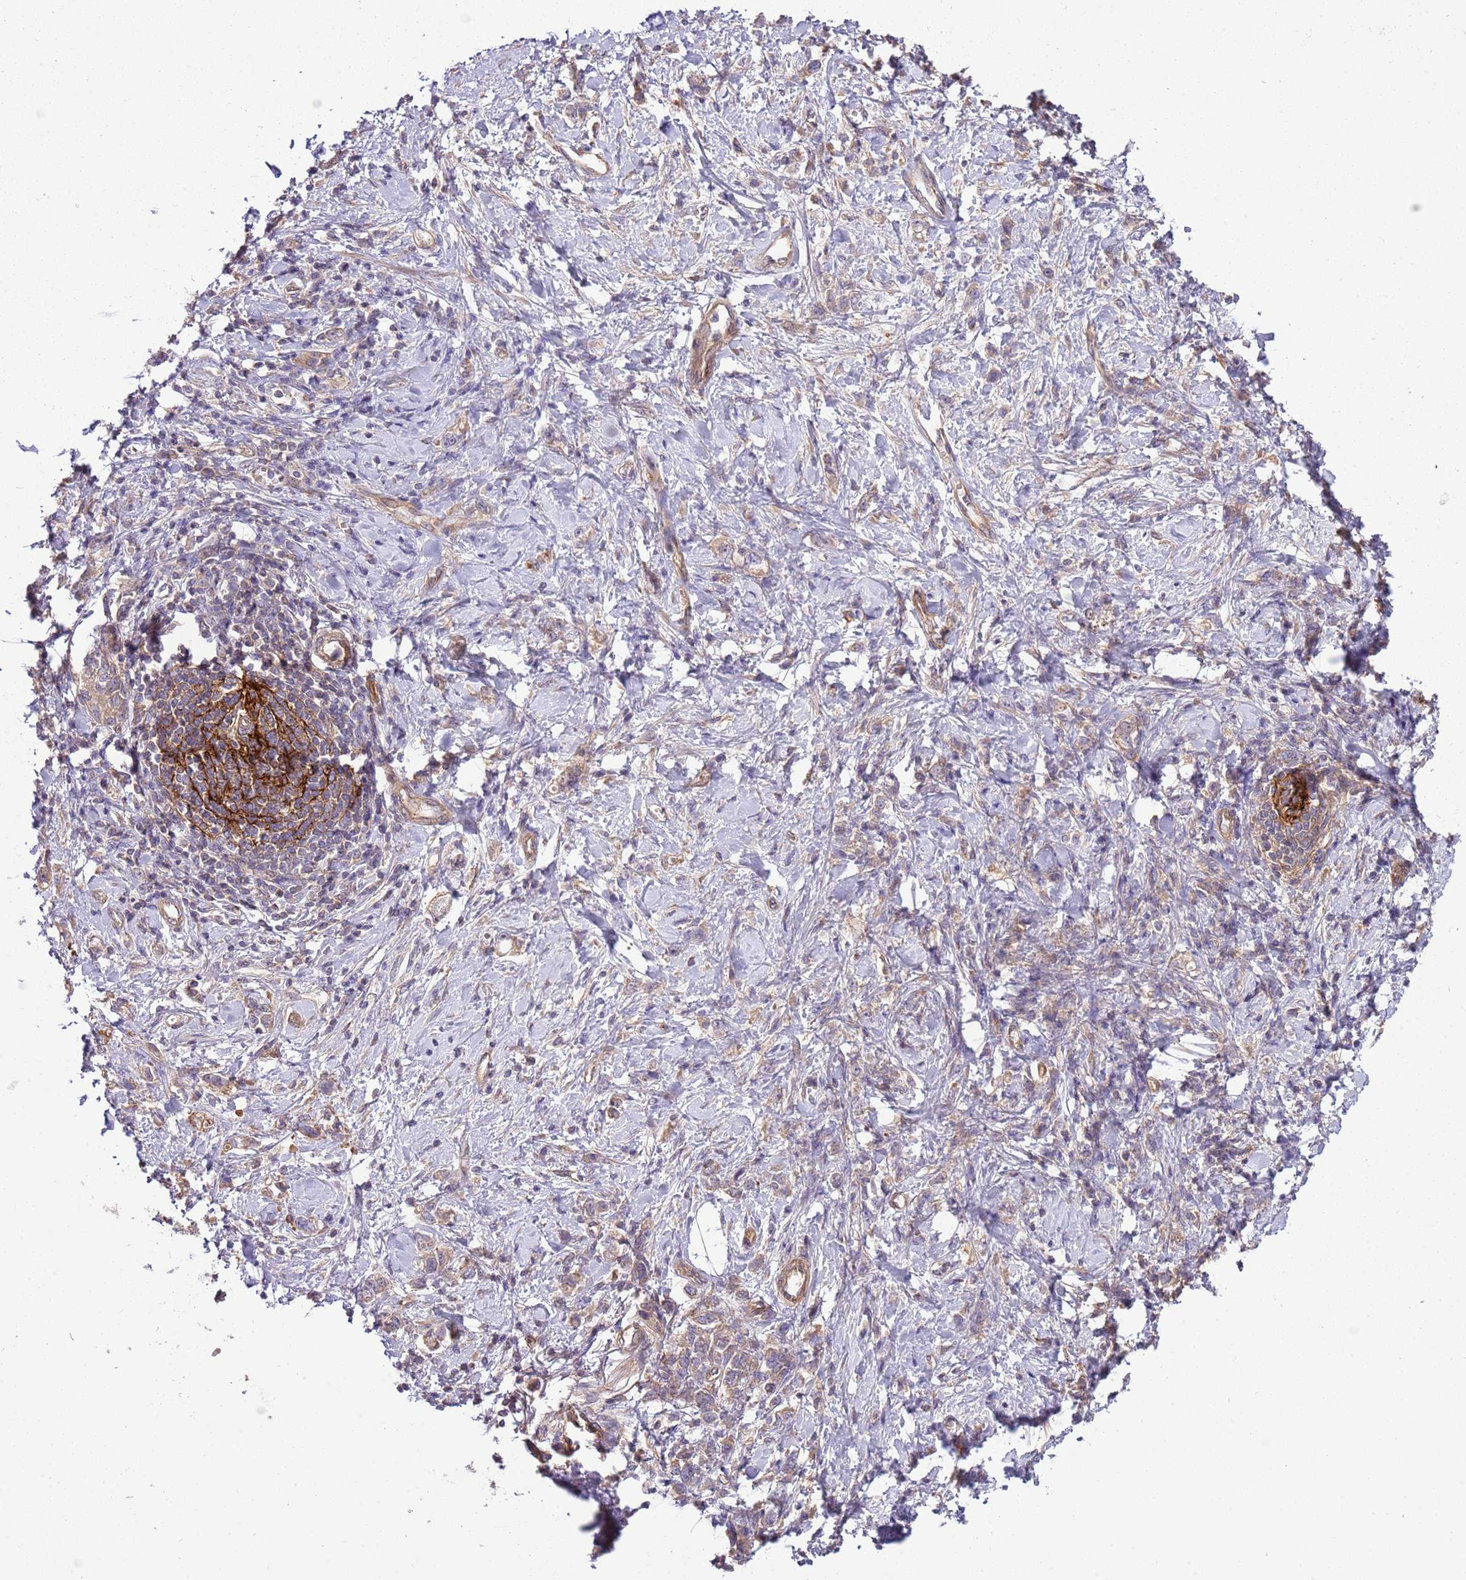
{"staining": {"intensity": "weak", "quantity": "<25%", "location": "cytoplasmic/membranous"}, "tissue": "stomach cancer", "cell_type": "Tumor cells", "image_type": "cancer", "snomed": [{"axis": "morphology", "description": "Adenocarcinoma, NOS"}, {"axis": "topography", "description": "Stomach"}], "caption": "A histopathology image of adenocarcinoma (stomach) stained for a protein displays no brown staining in tumor cells.", "gene": "GNL1", "patient": {"sex": "female", "age": 76}}